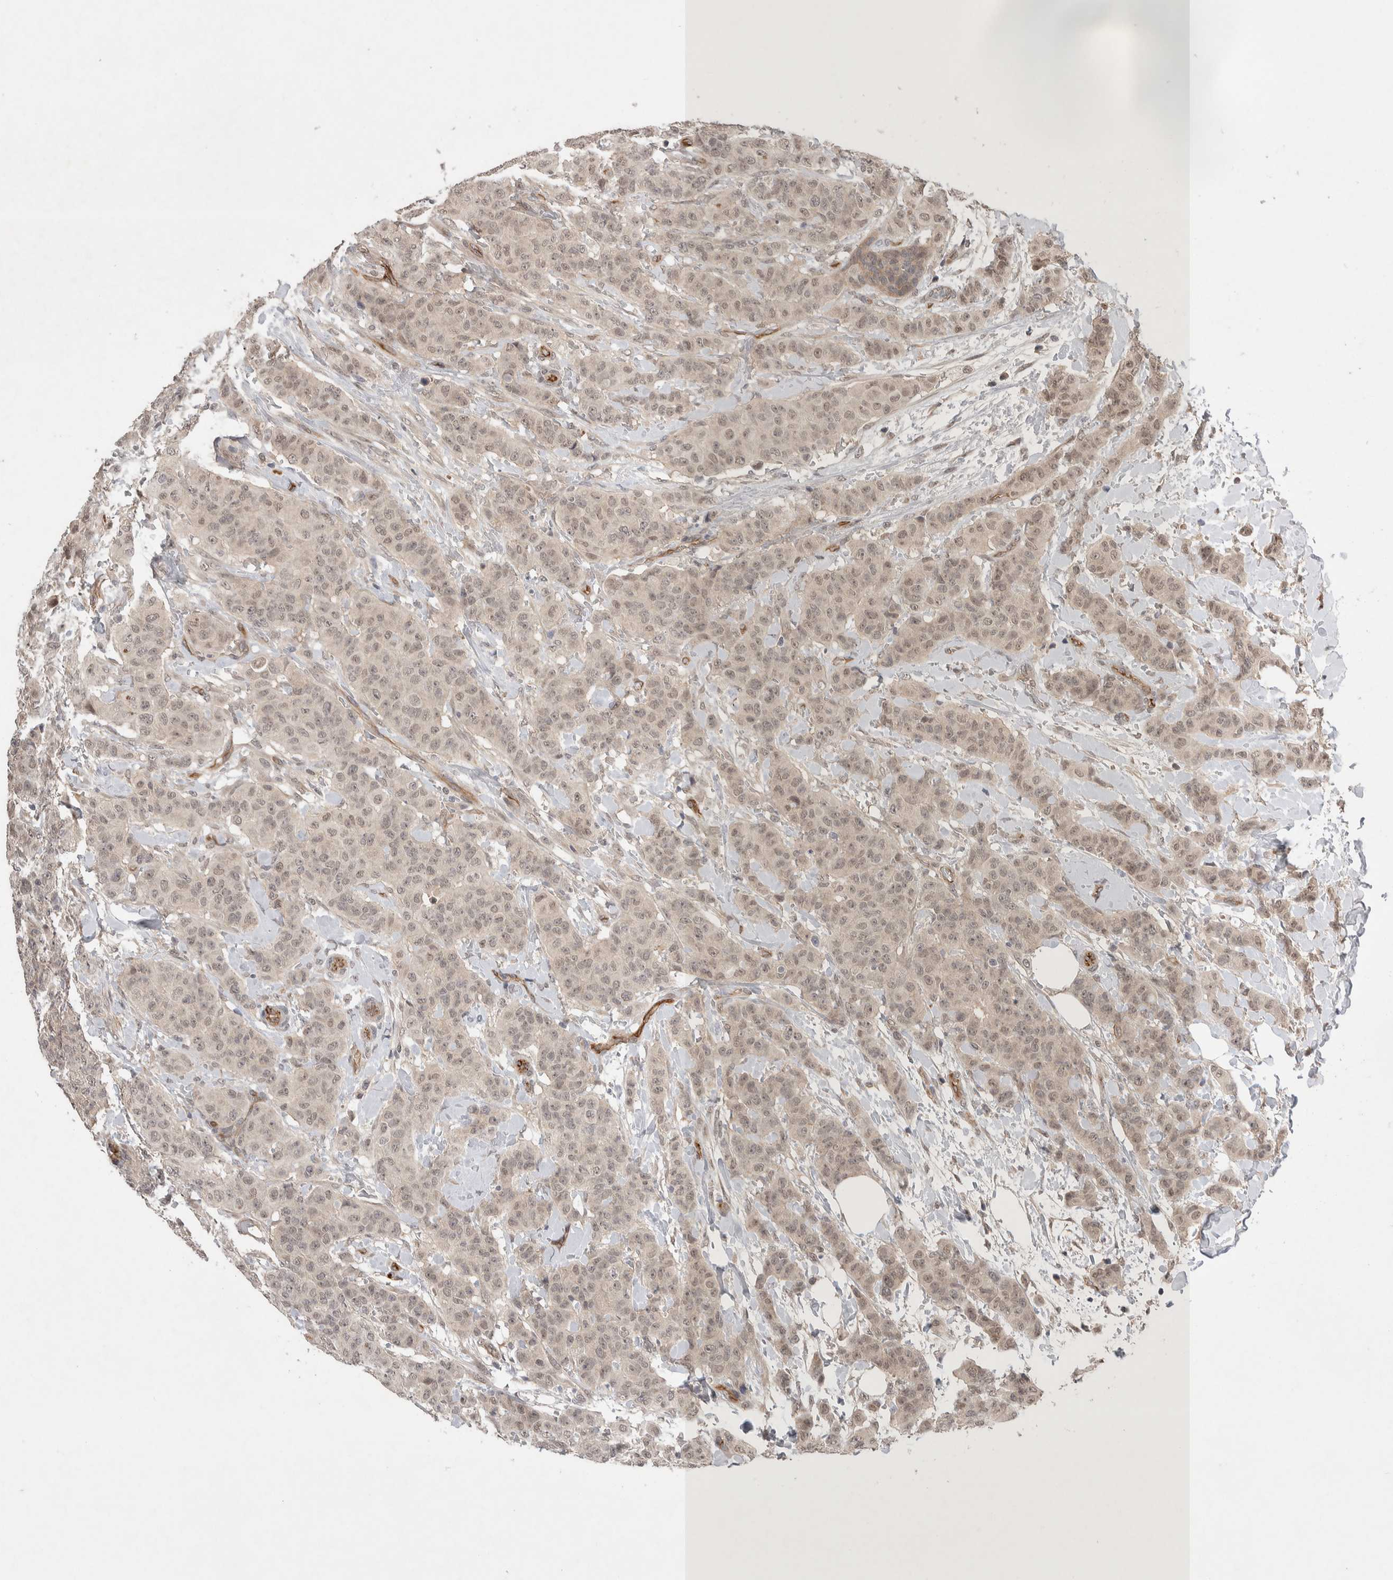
{"staining": {"intensity": "weak", "quantity": "25%-75%", "location": "cytoplasmic/membranous,nuclear"}, "tissue": "breast cancer", "cell_type": "Tumor cells", "image_type": "cancer", "snomed": [{"axis": "morphology", "description": "Normal tissue, NOS"}, {"axis": "morphology", "description": "Duct carcinoma"}, {"axis": "topography", "description": "Breast"}], "caption": "Intraductal carcinoma (breast) stained with a protein marker exhibits weak staining in tumor cells.", "gene": "ZNF704", "patient": {"sex": "female", "age": 40}}